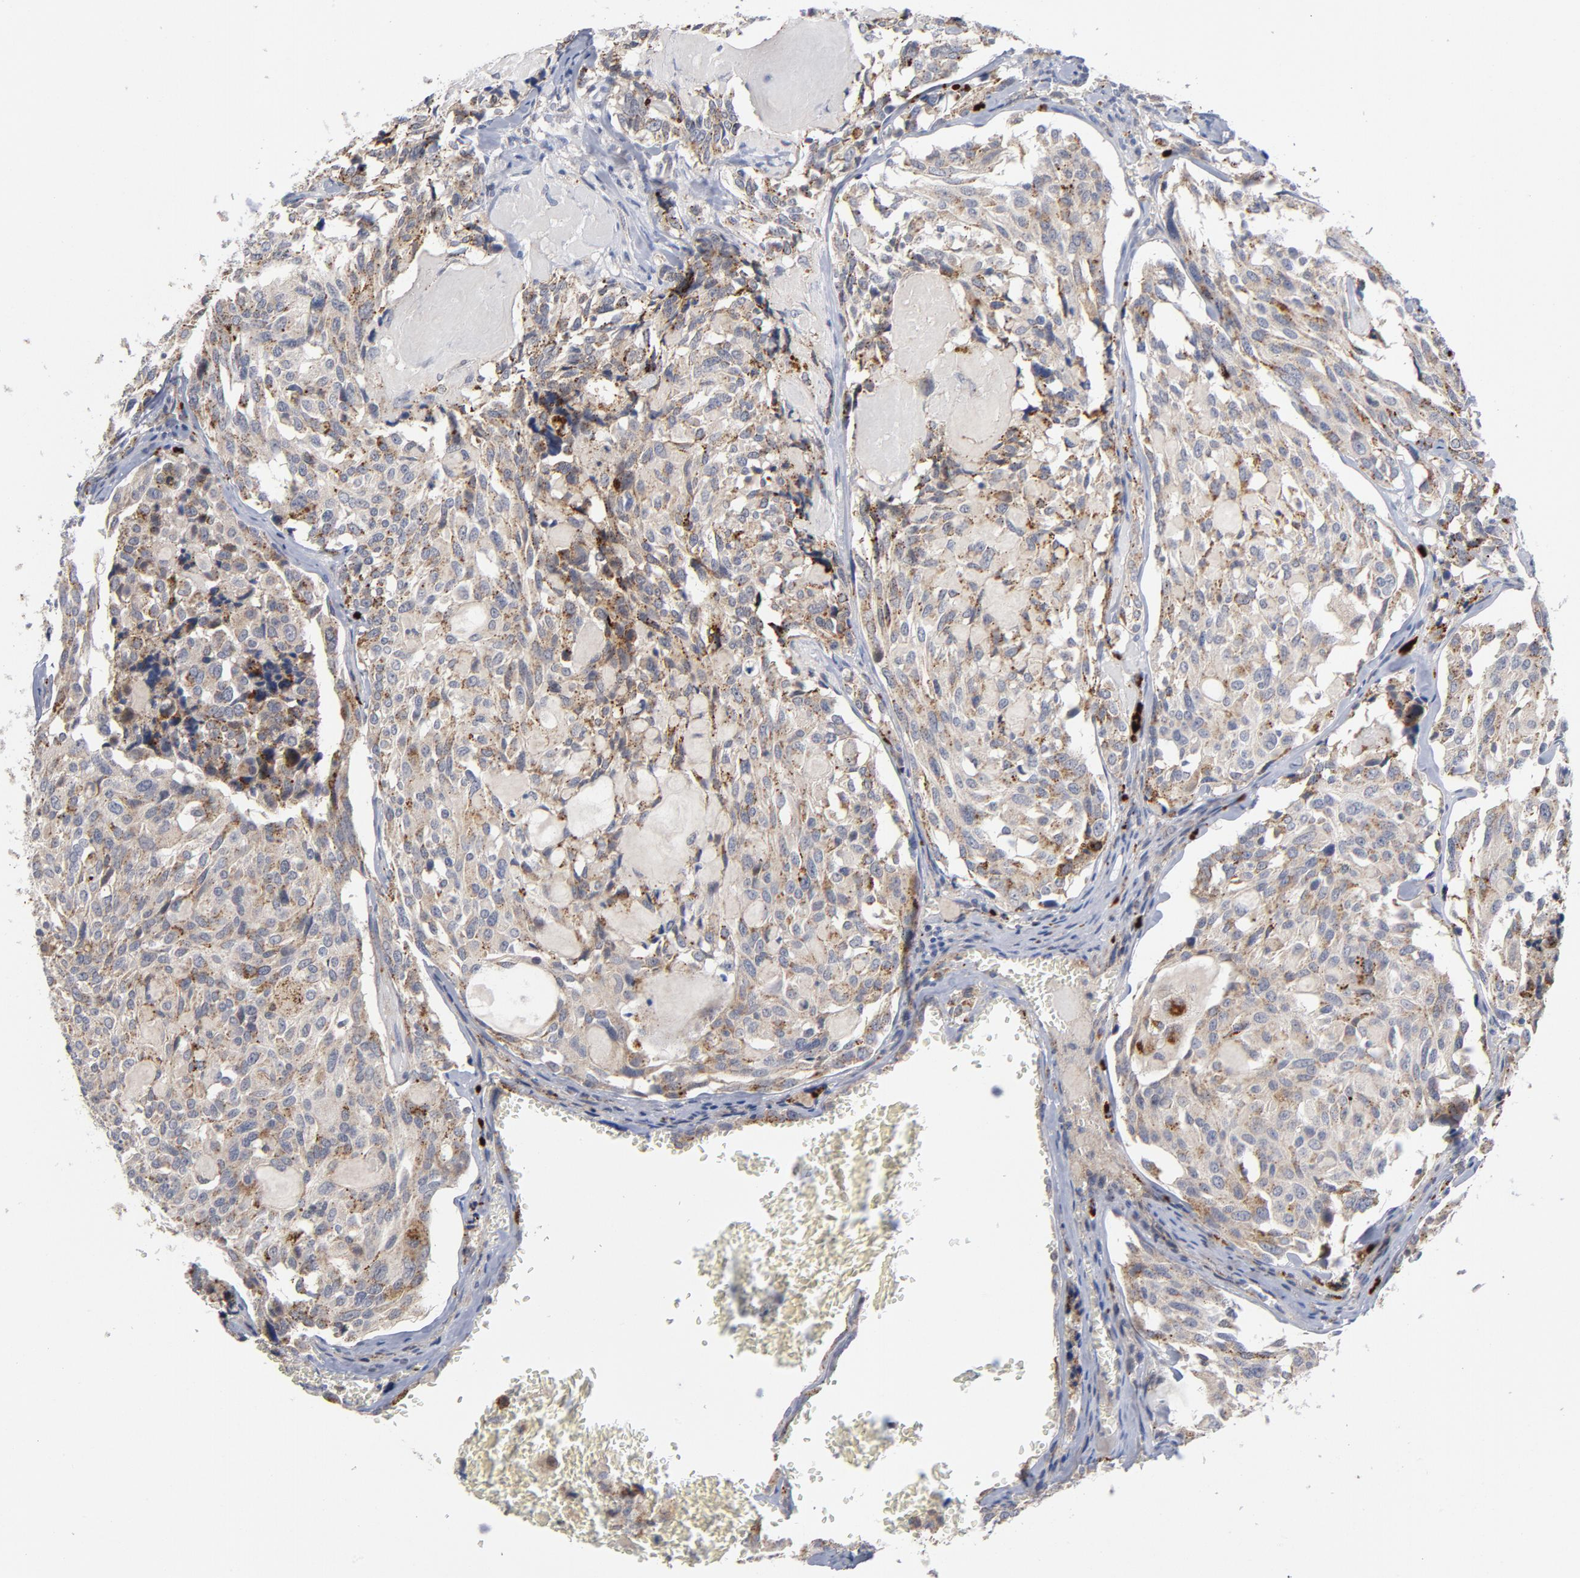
{"staining": {"intensity": "moderate", "quantity": "25%-75%", "location": "cytoplasmic/membranous"}, "tissue": "thyroid cancer", "cell_type": "Tumor cells", "image_type": "cancer", "snomed": [{"axis": "morphology", "description": "Carcinoma, NOS"}, {"axis": "morphology", "description": "Carcinoid, malignant, NOS"}, {"axis": "topography", "description": "Thyroid gland"}], "caption": "The immunohistochemical stain labels moderate cytoplasmic/membranous staining in tumor cells of thyroid cancer tissue.", "gene": "AKT2", "patient": {"sex": "male", "age": 33}}